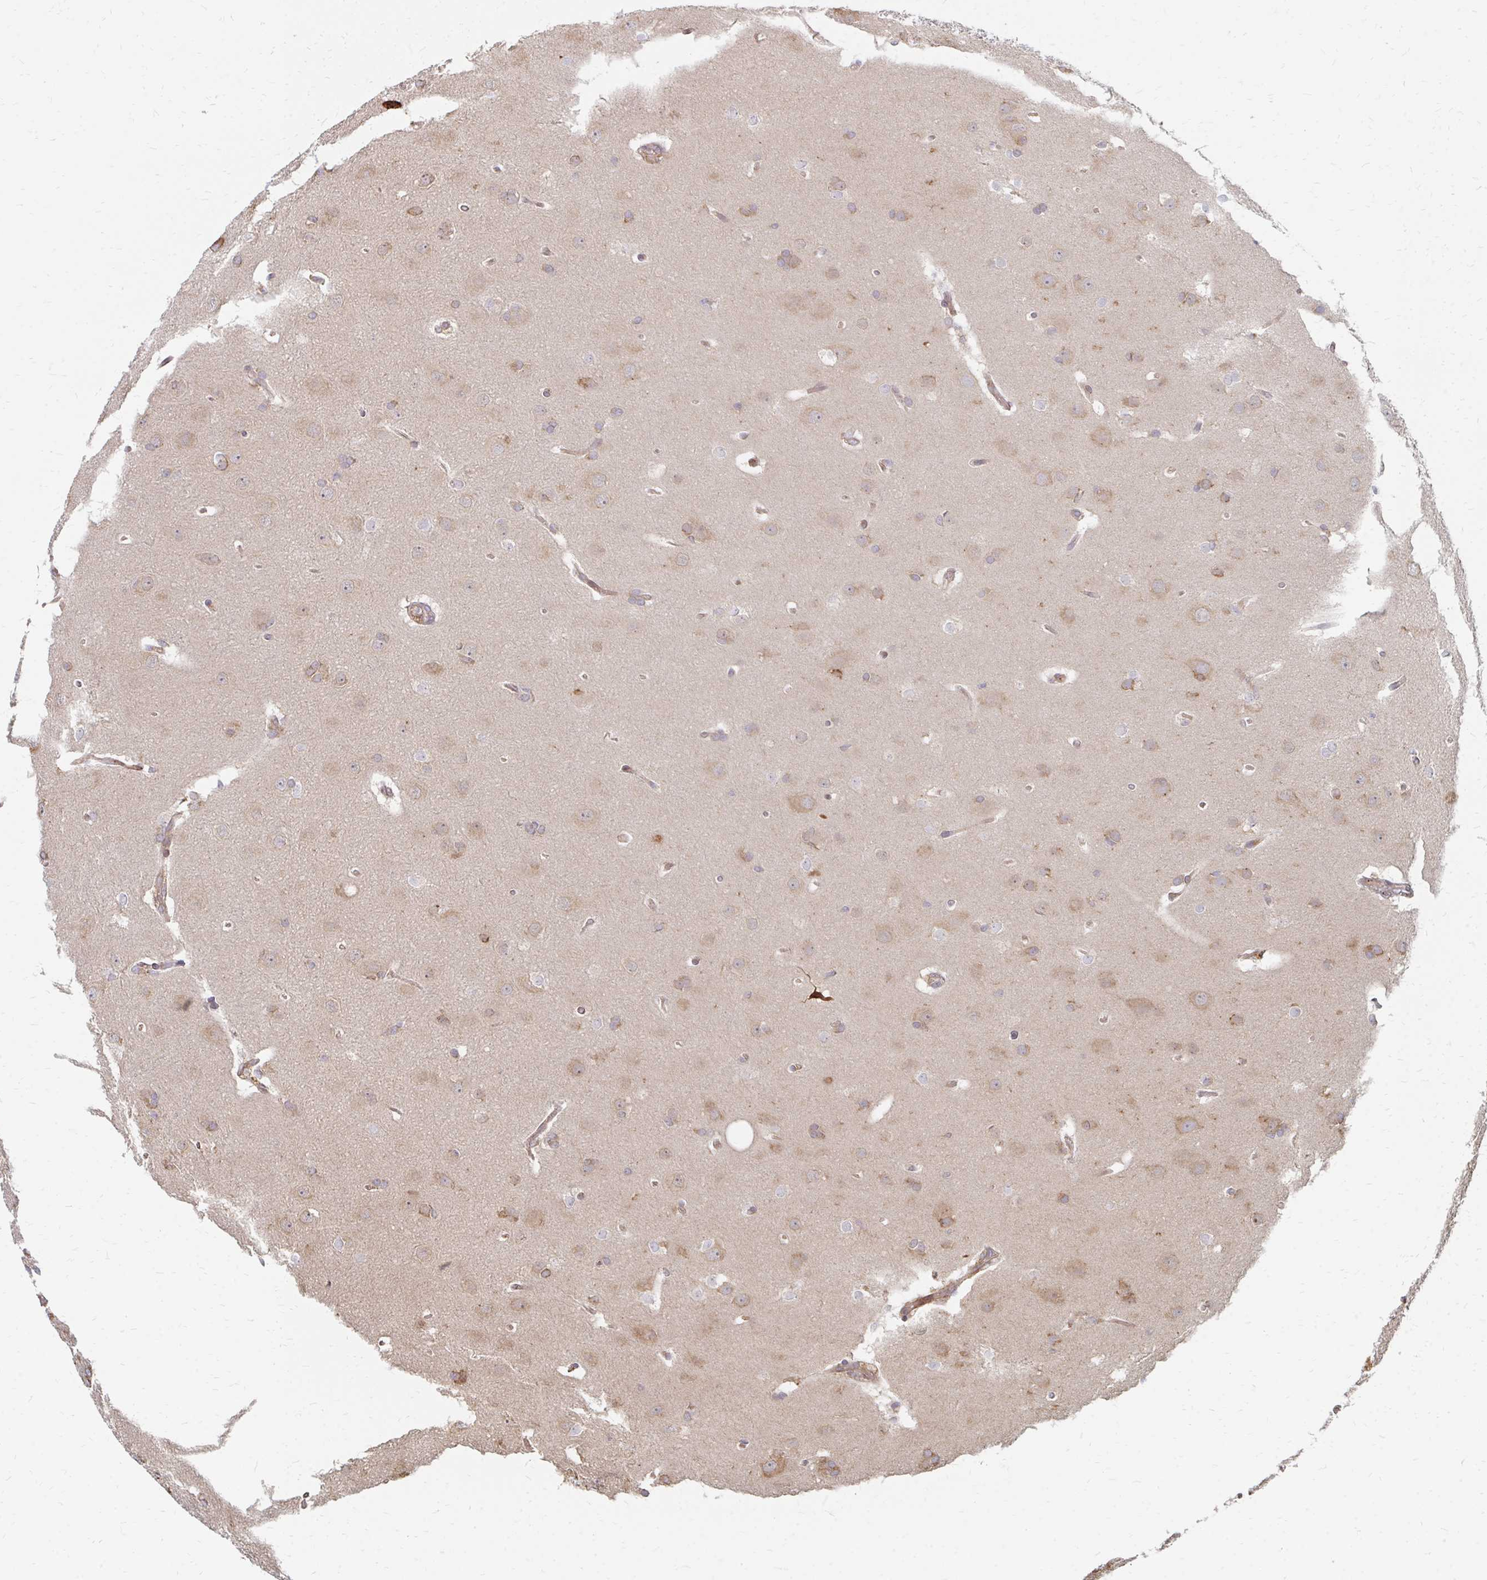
{"staining": {"intensity": "weak", "quantity": "<25%", "location": "cytoplasmic/membranous"}, "tissue": "glioma", "cell_type": "Tumor cells", "image_type": "cancer", "snomed": [{"axis": "morphology", "description": "Glioma, malignant, Low grade"}, {"axis": "topography", "description": "Brain"}], "caption": "Tumor cells show no significant positivity in glioma.", "gene": "PPP1R13L", "patient": {"sex": "female", "age": 32}}